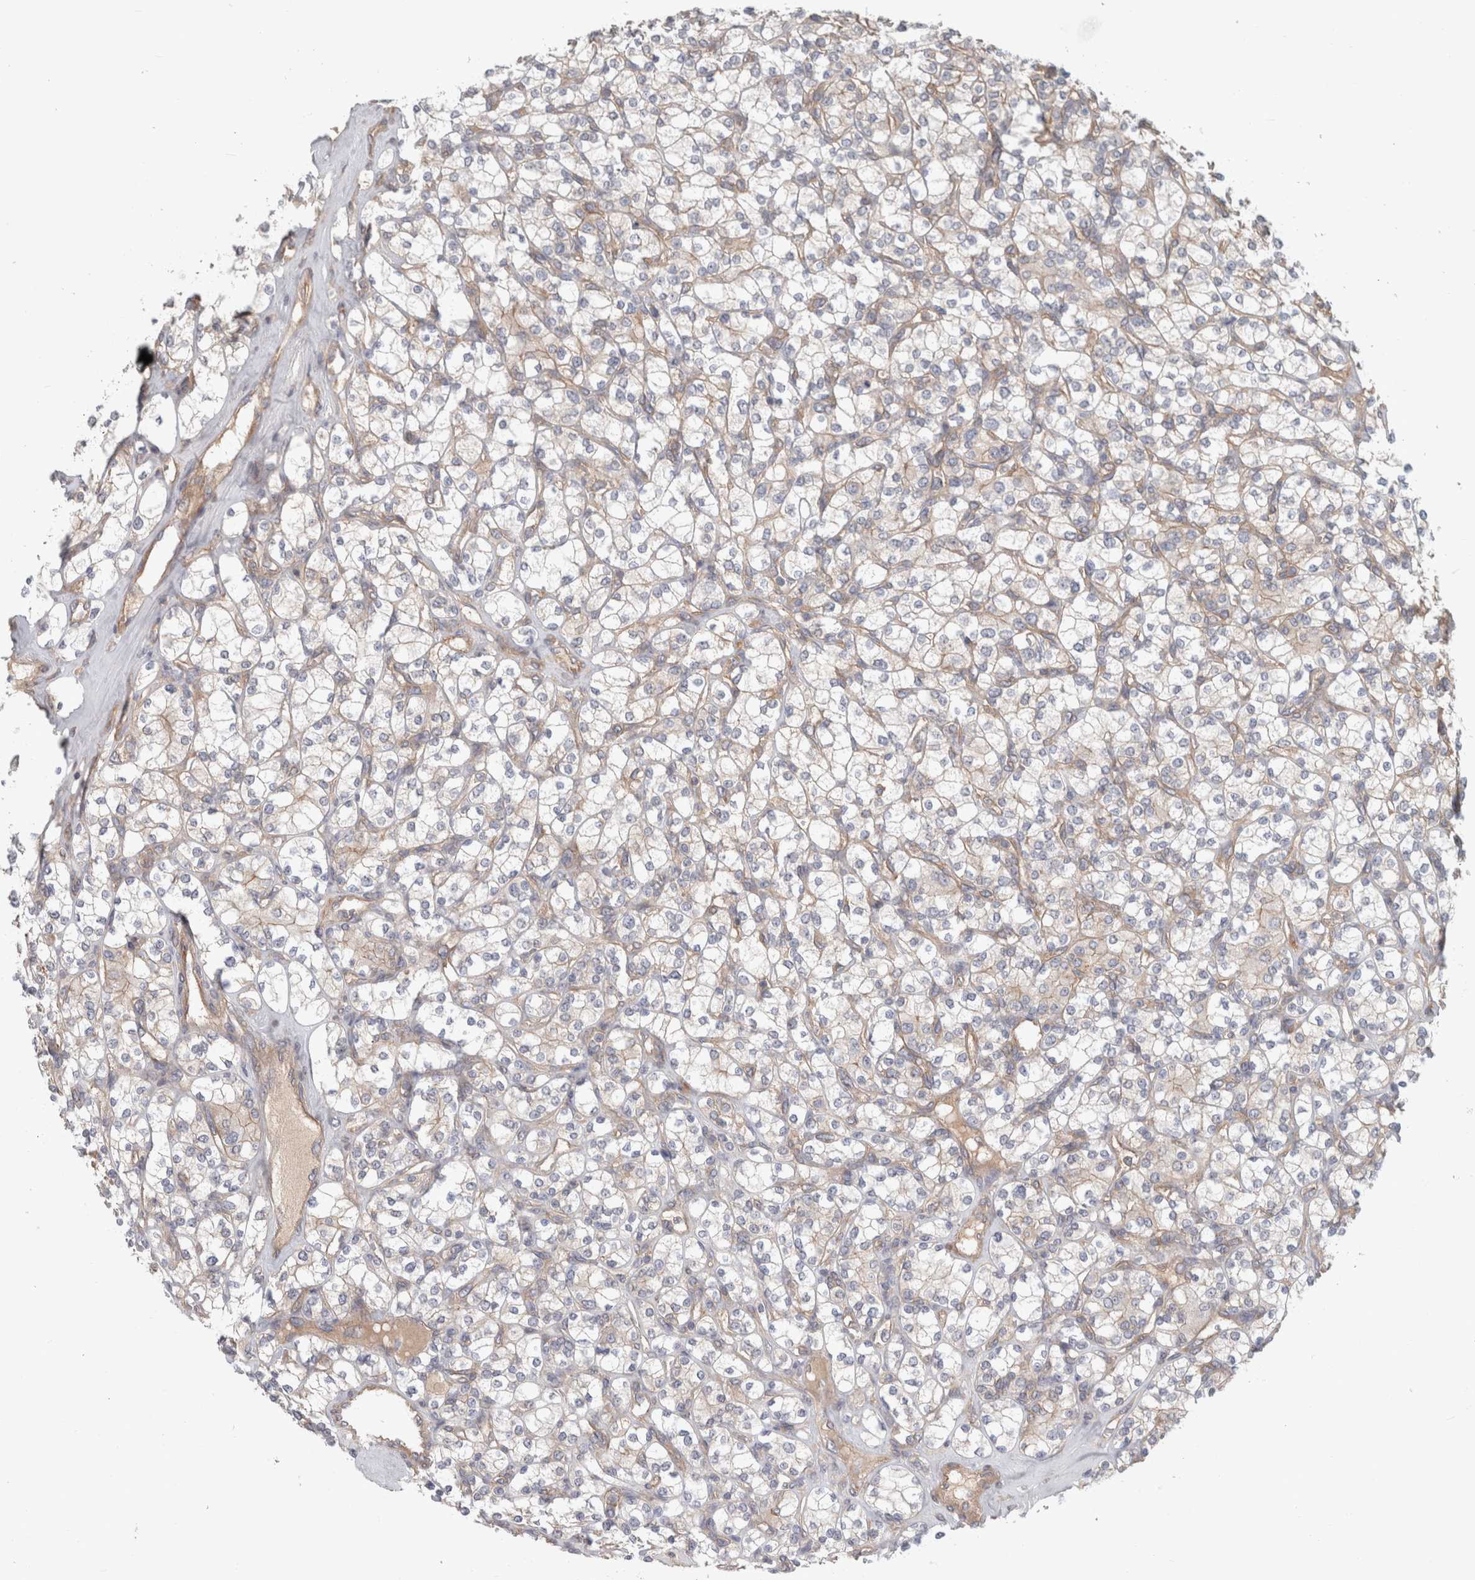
{"staining": {"intensity": "negative", "quantity": "none", "location": "none"}, "tissue": "renal cancer", "cell_type": "Tumor cells", "image_type": "cancer", "snomed": [{"axis": "morphology", "description": "Adenocarcinoma, NOS"}, {"axis": "topography", "description": "Kidney"}], "caption": "Renal cancer (adenocarcinoma) stained for a protein using immunohistochemistry demonstrates no positivity tumor cells.", "gene": "RASAL2", "patient": {"sex": "male", "age": 77}}